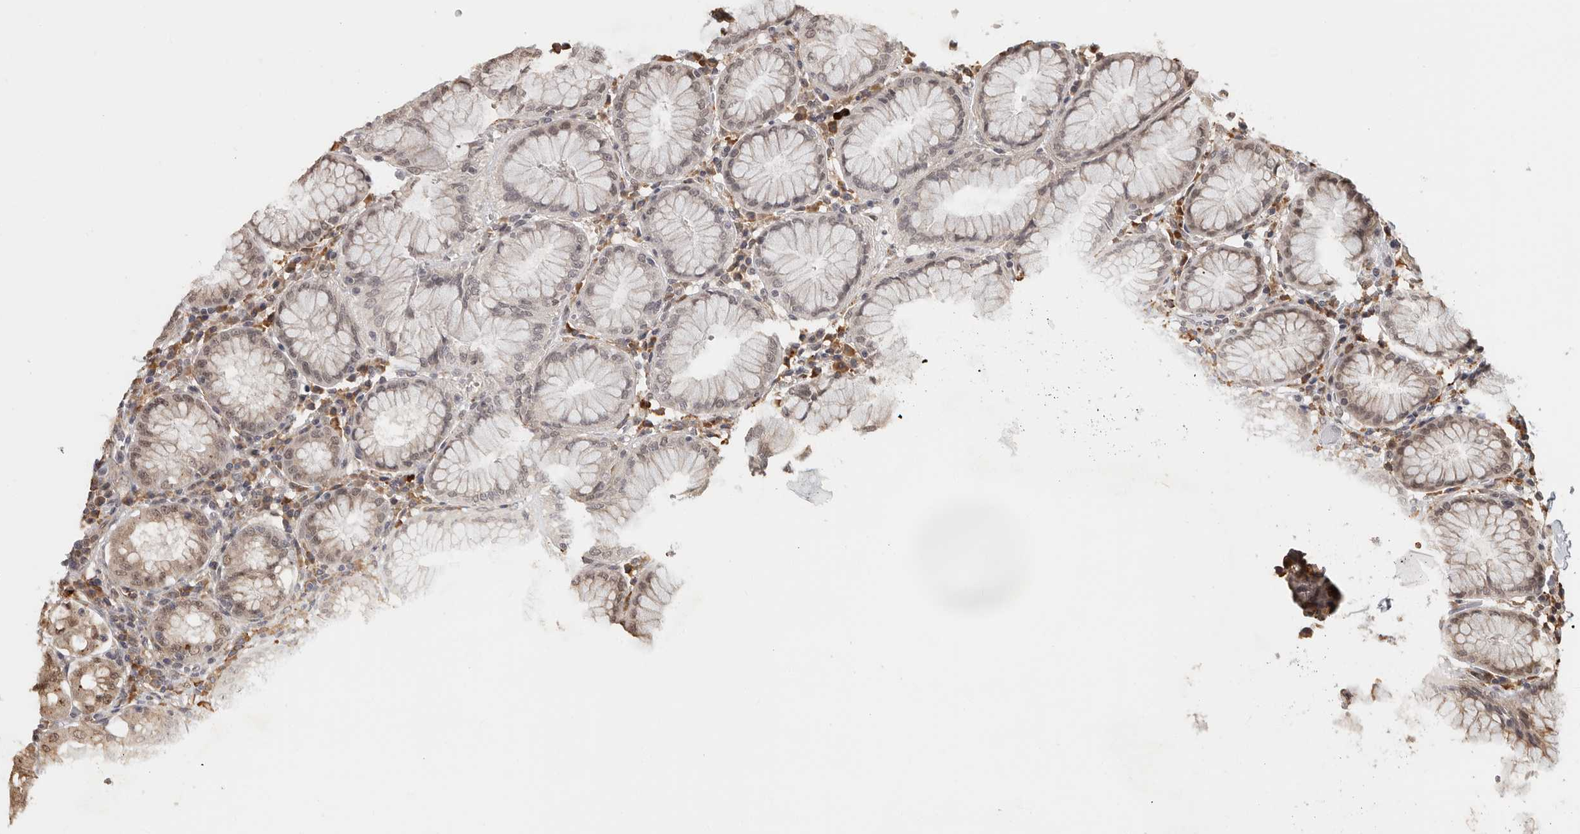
{"staining": {"intensity": "moderate", "quantity": "<25%", "location": "cytoplasmic/membranous,nuclear"}, "tissue": "stomach", "cell_type": "Glandular cells", "image_type": "normal", "snomed": [{"axis": "morphology", "description": "Normal tissue, NOS"}, {"axis": "topography", "description": "Stomach"}, {"axis": "topography", "description": "Stomach, lower"}], "caption": "Stomach stained with DAB immunohistochemistry displays low levels of moderate cytoplasmic/membranous,nuclear positivity in about <25% of glandular cells.", "gene": "ZNF83", "patient": {"sex": "female", "age": 56}}